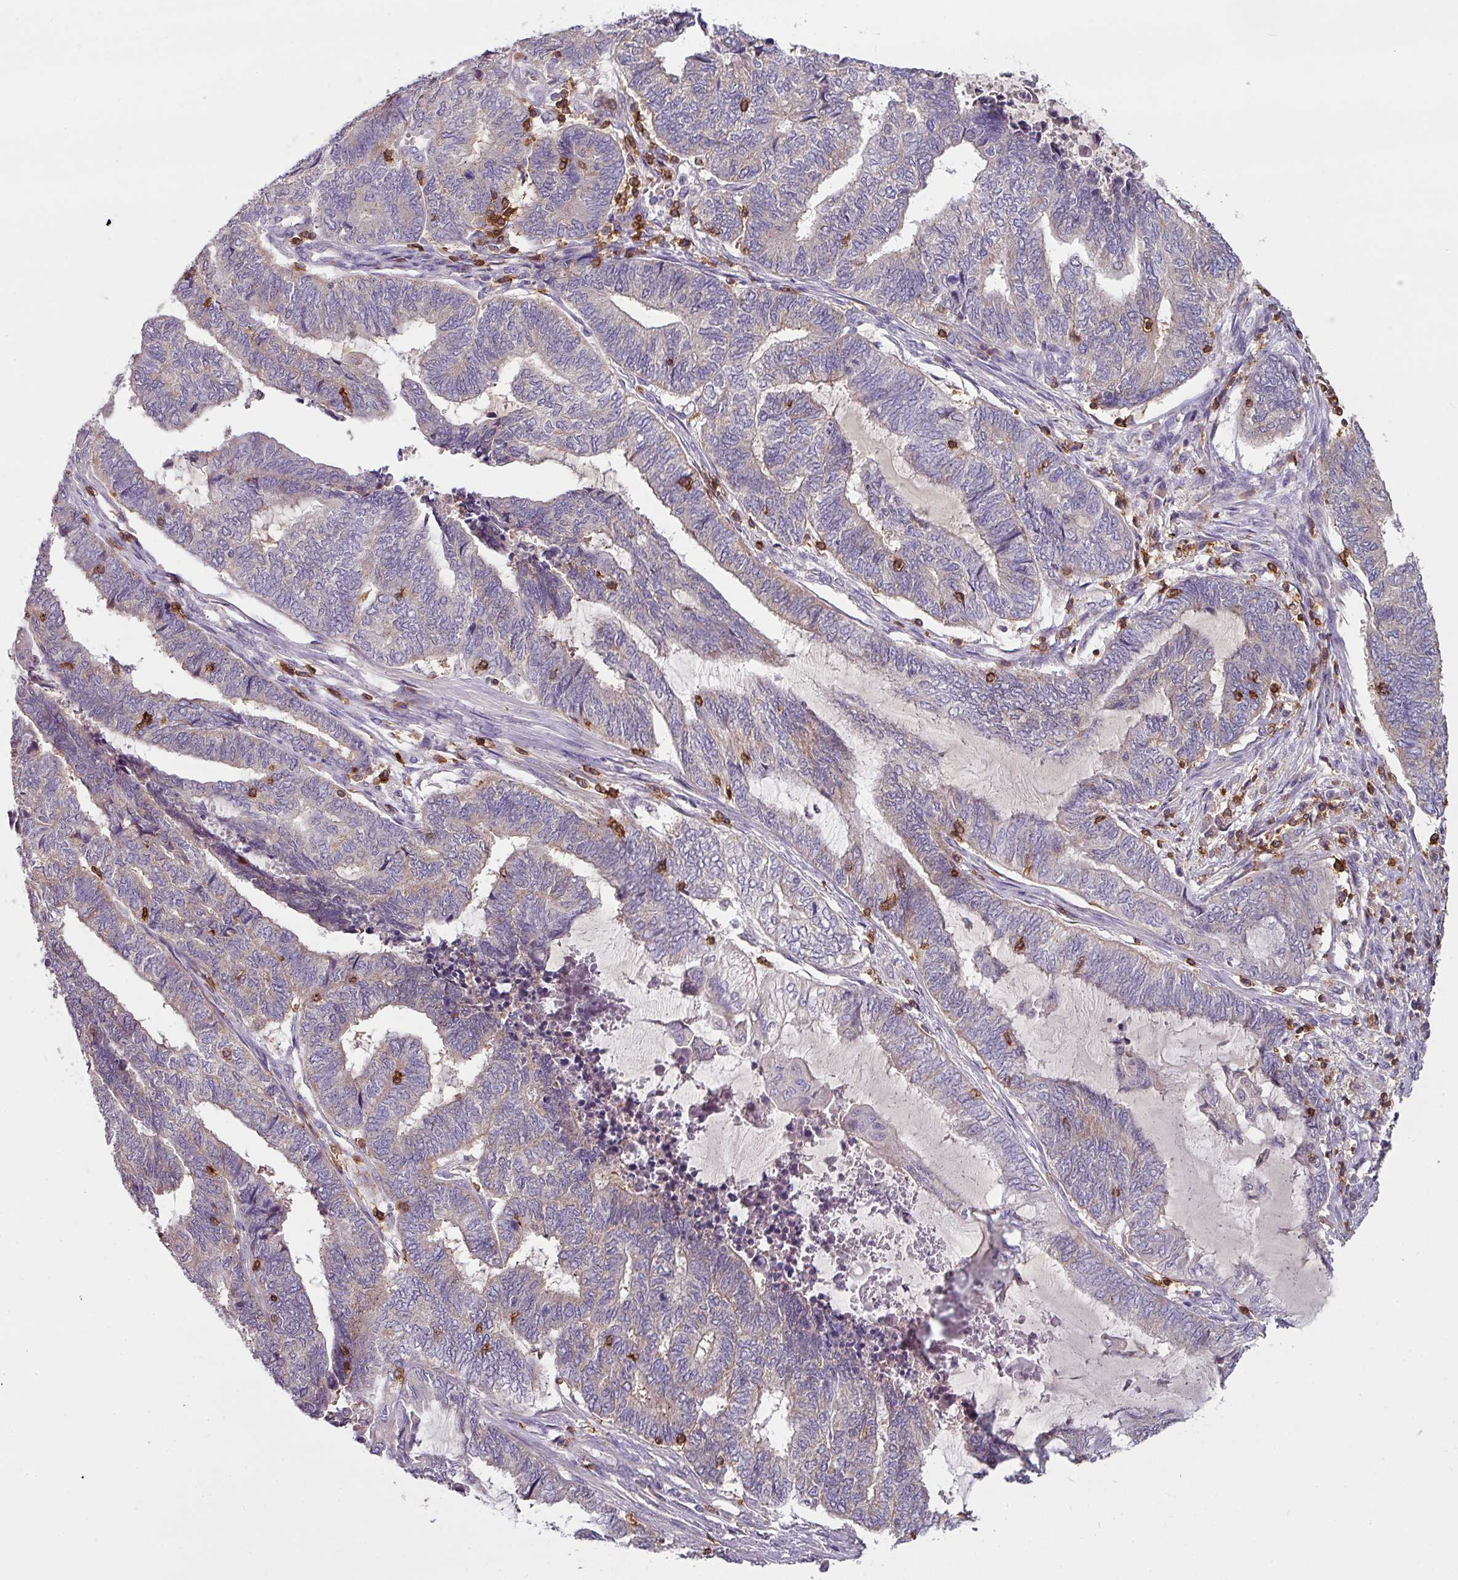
{"staining": {"intensity": "negative", "quantity": "none", "location": "none"}, "tissue": "endometrial cancer", "cell_type": "Tumor cells", "image_type": "cancer", "snomed": [{"axis": "morphology", "description": "Adenocarcinoma, NOS"}, {"axis": "topography", "description": "Uterus"}, {"axis": "topography", "description": "Endometrium"}], "caption": "Tumor cells show no significant expression in endometrial cancer.", "gene": "CD3G", "patient": {"sex": "female", "age": 70}}